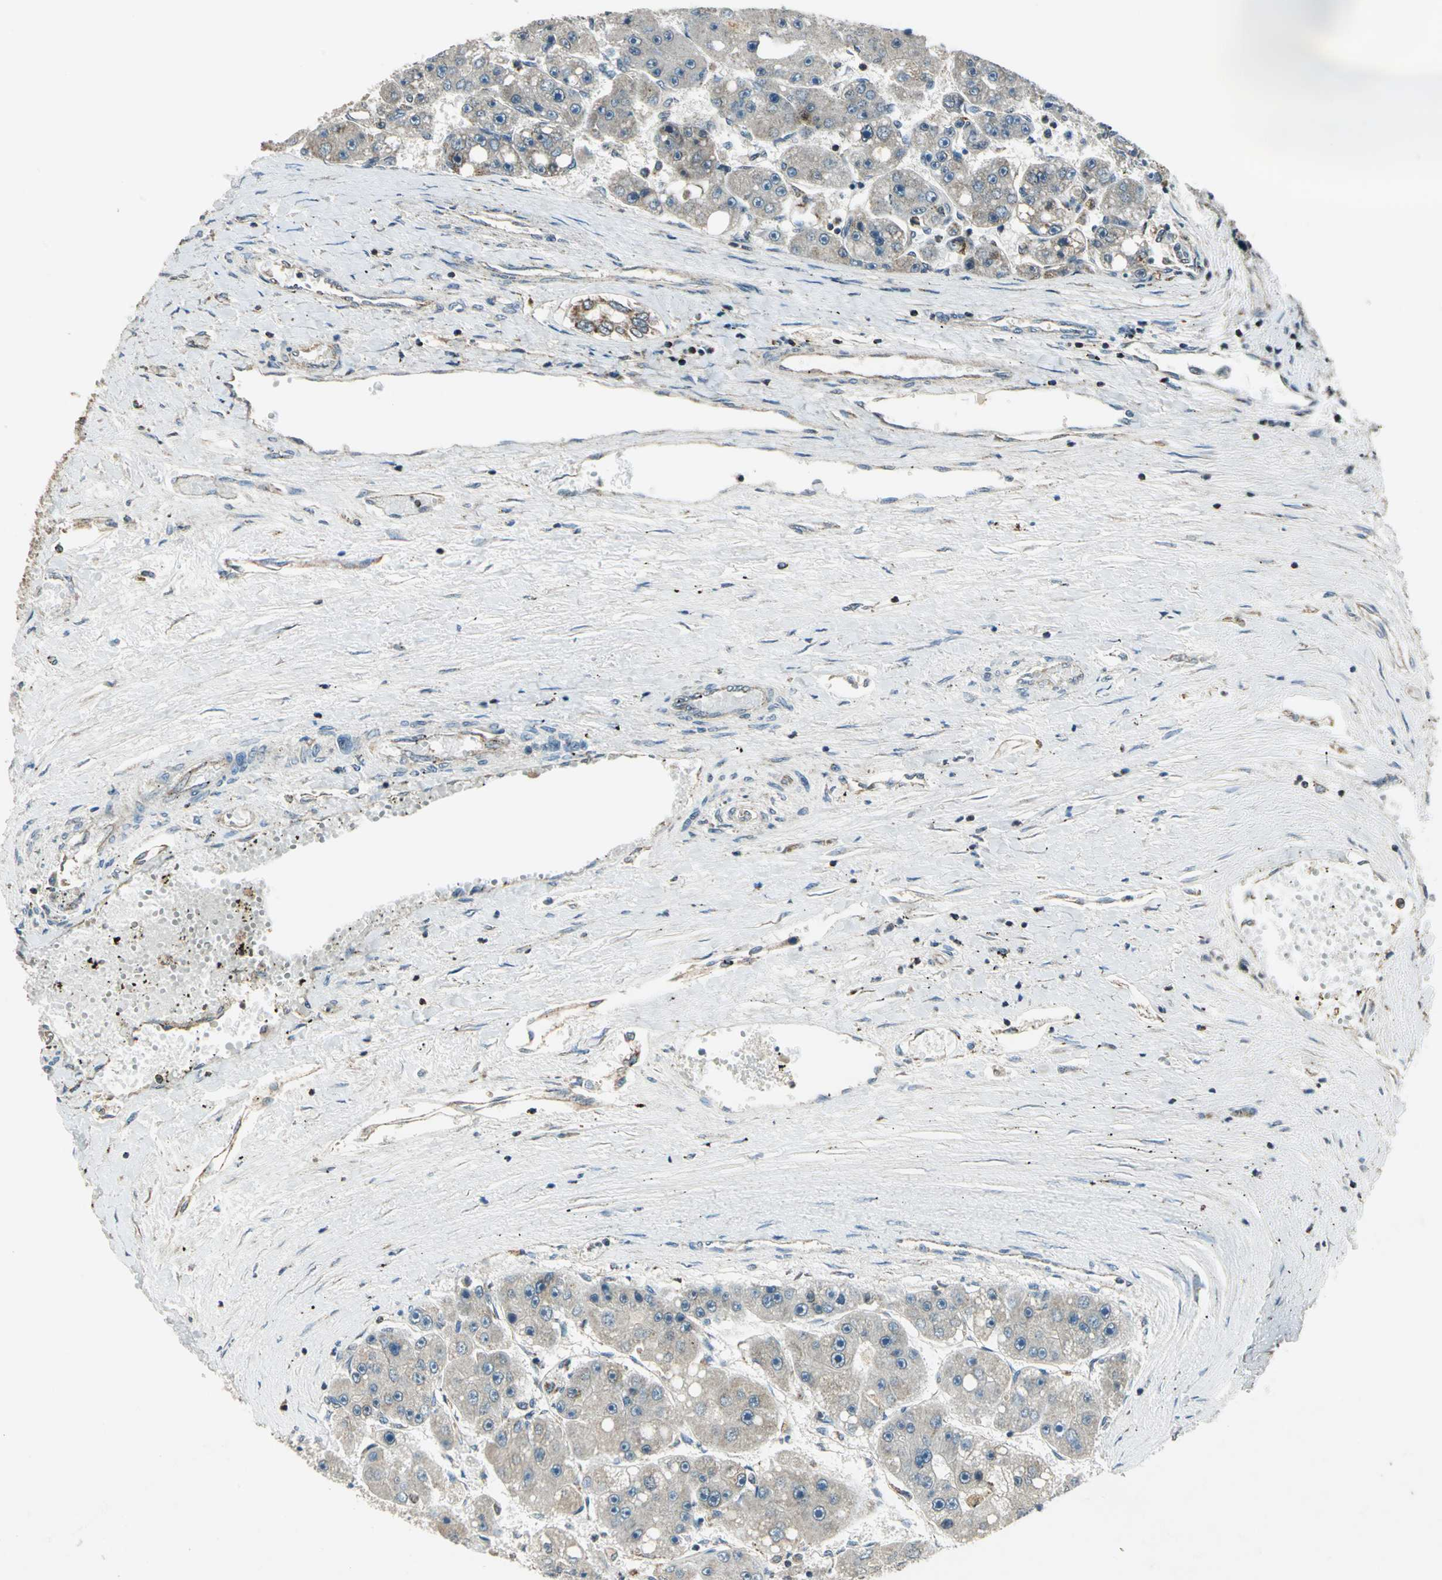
{"staining": {"intensity": "weak", "quantity": ">75%", "location": "cytoplasmic/membranous"}, "tissue": "liver cancer", "cell_type": "Tumor cells", "image_type": "cancer", "snomed": [{"axis": "morphology", "description": "Carcinoma, Hepatocellular, NOS"}, {"axis": "topography", "description": "Liver"}], "caption": "Protein analysis of hepatocellular carcinoma (liver) tissue demonstrates weak cytoplasmic/membranous staining in about >75% of tumor cells. Immunohistochemistry (ihc) stains the protein in brown and the nuclei are stained blue.", "gene": "NUDT2", "patient": {"sex": "female", "age": 61}}